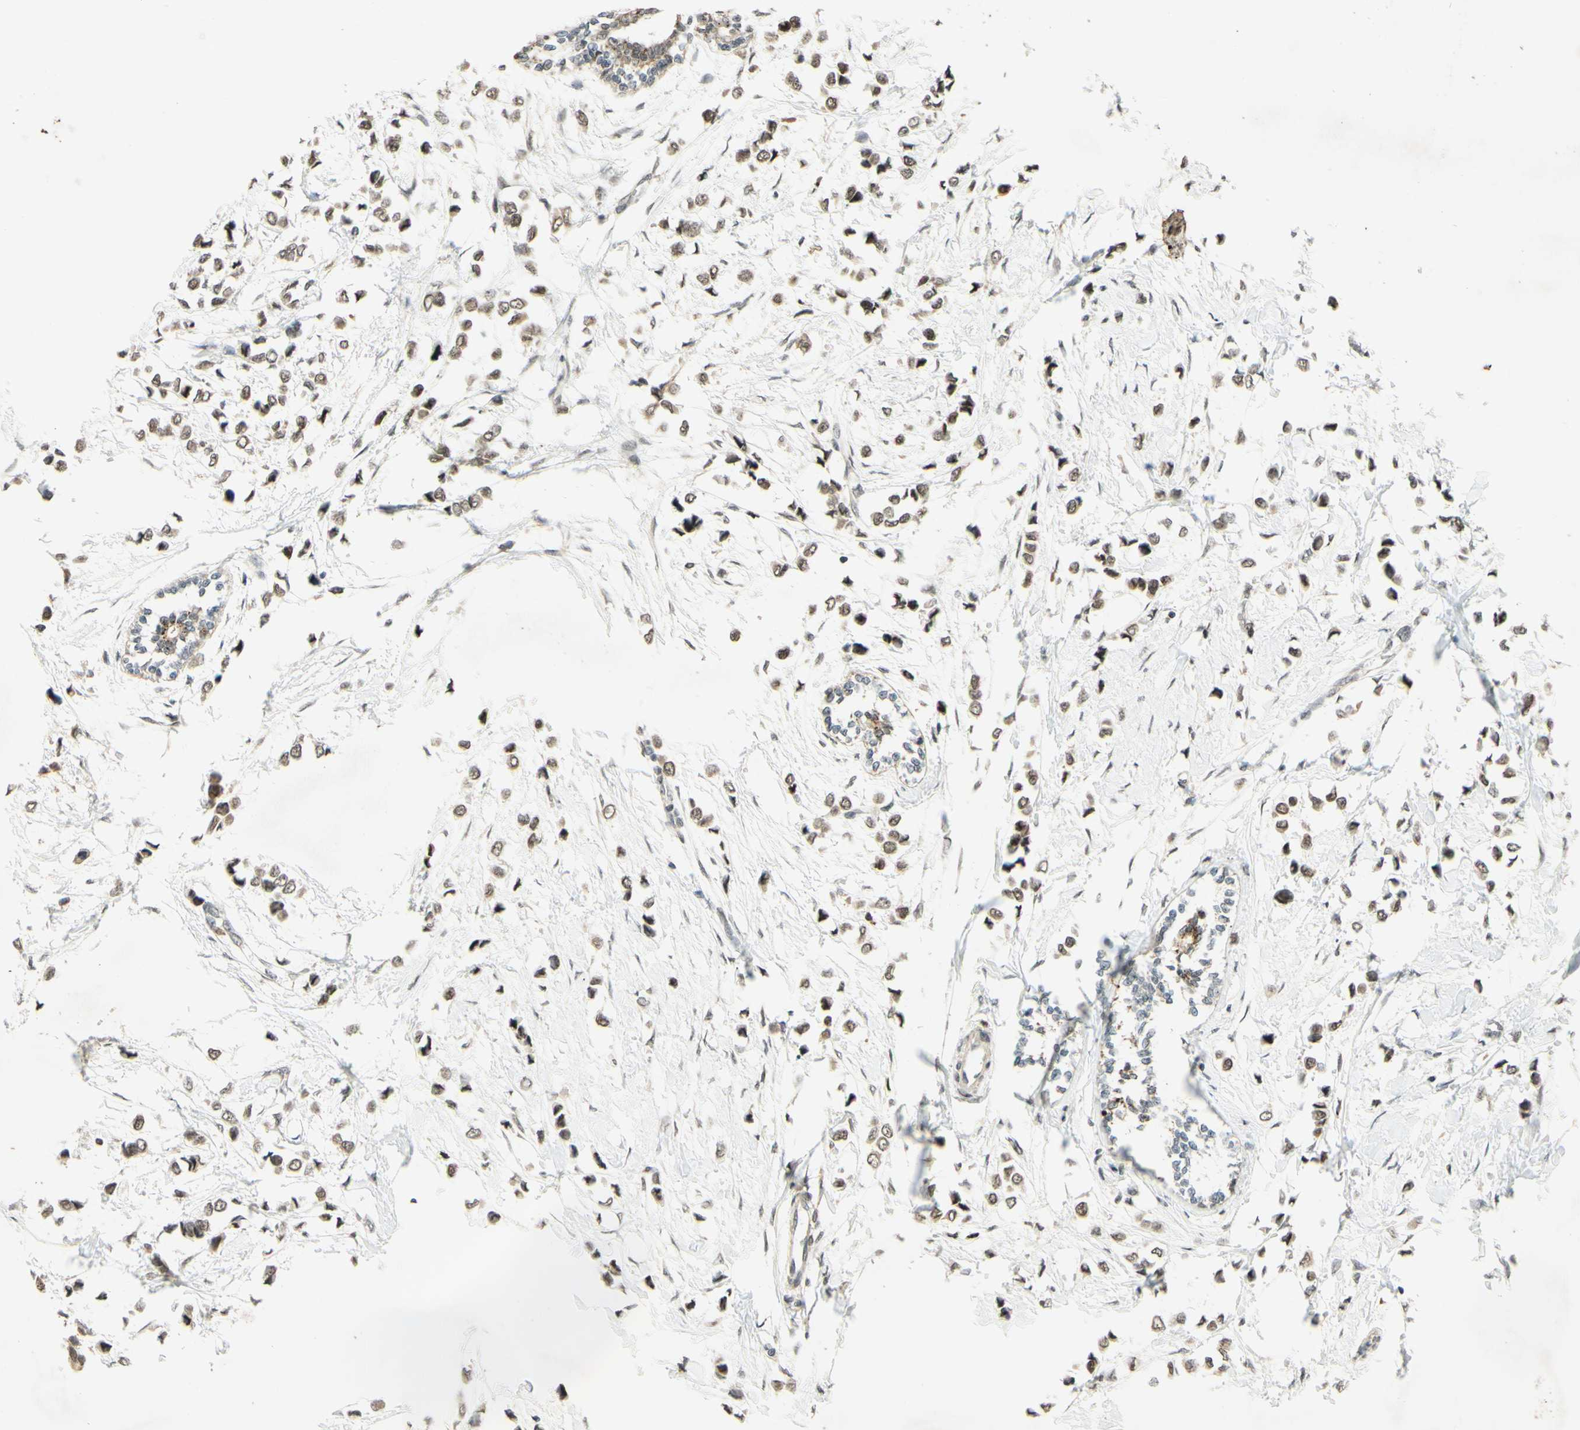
{"staining": {"intensity": "moderate", "quantity": ">75%", "location": "nuclear"}, "tissue": "breast cancer", "cell_type": "Tumor cells", "image_type": "cancer", "snomed": [{"axis": "morphology", "description": "Lobular carcinoma"}, {"axis": "topography", "description": "Breast"}], "caption": "Protein staining by immunohistochemistry exhibits moderate nuclear staining in approximately >75% of tumor cells in lobular carcinoma (breast).", "gene": "SMARCB1", "patient": {"sex": "female", "age": 51}}